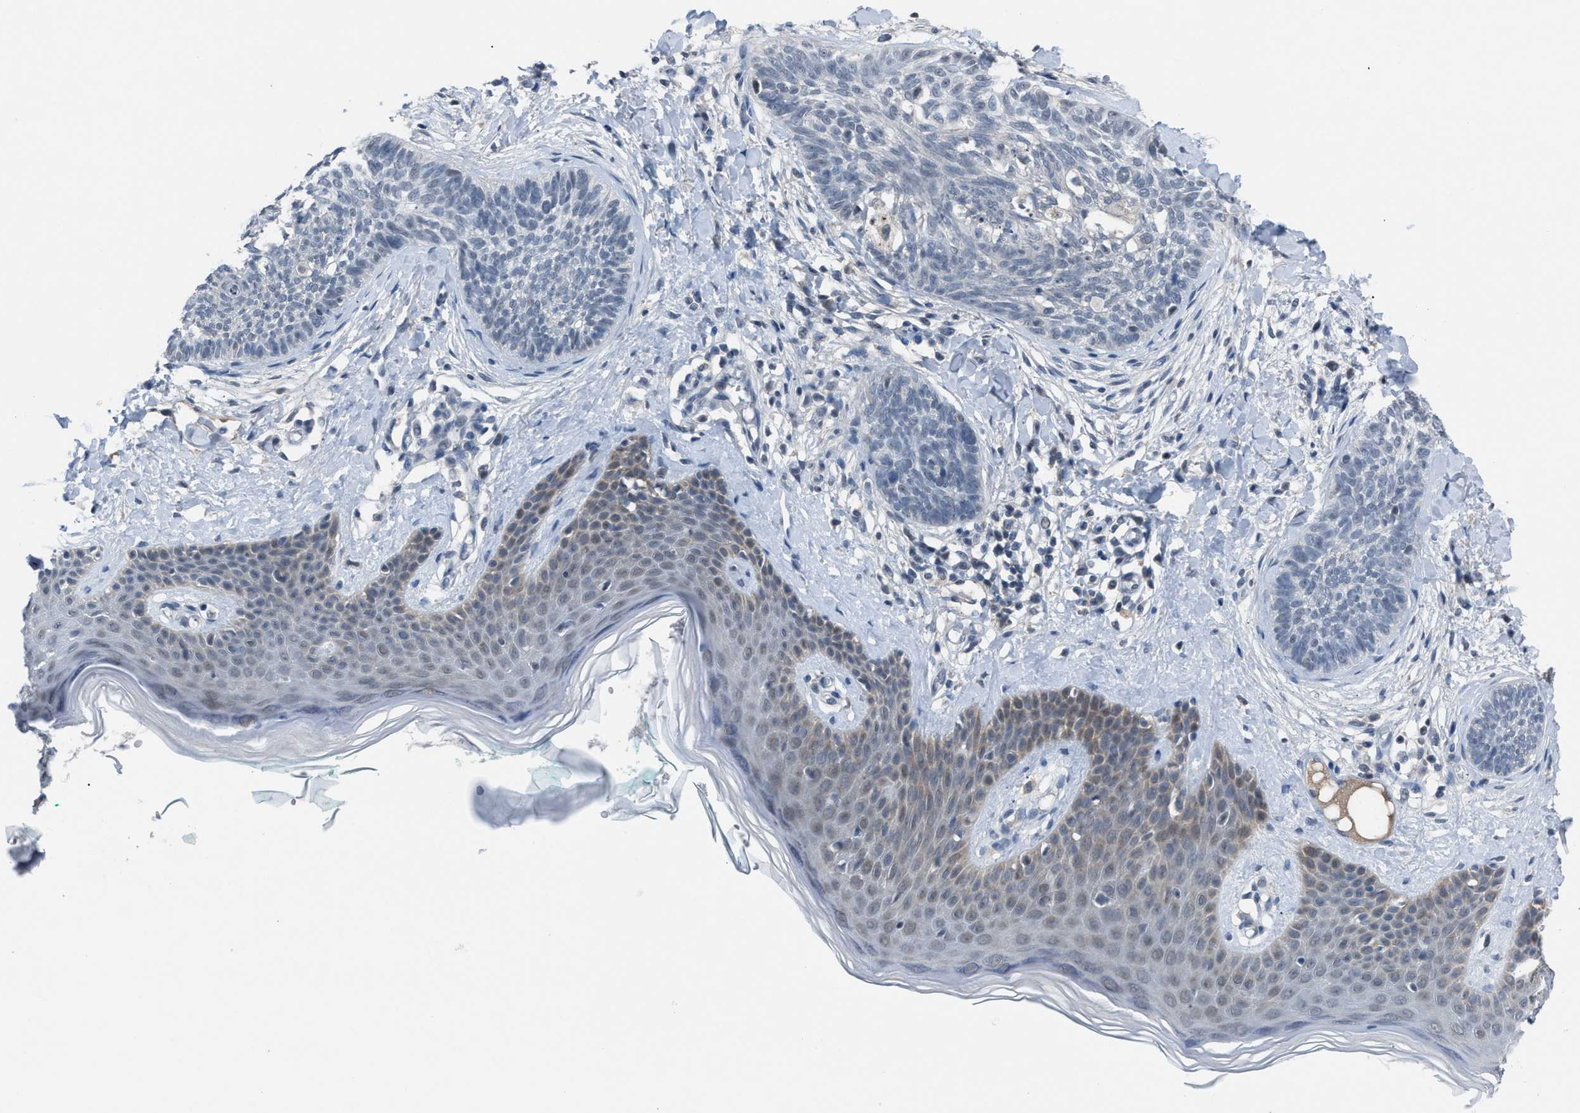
{"staining": {"intensity": "negative", "quantity": "none", "location": "none"}, "tissue": "skin cancer", "cell_type": "Tumor cells", "image_type": "cancer", "snomed": [{"axis": "morphology", "description": "Basal cell carcinoma"}, {"axis": "topography", "description": "Skin"}], "caption": "Immunohistochemistry (IHC) image of human basal cell carcinoma (skin) stained for a protein (brown), which demonstrates no positivity in tumor cells.", "gene": "ANAPC11", "patient": {"sex": "female", "age": 59}}